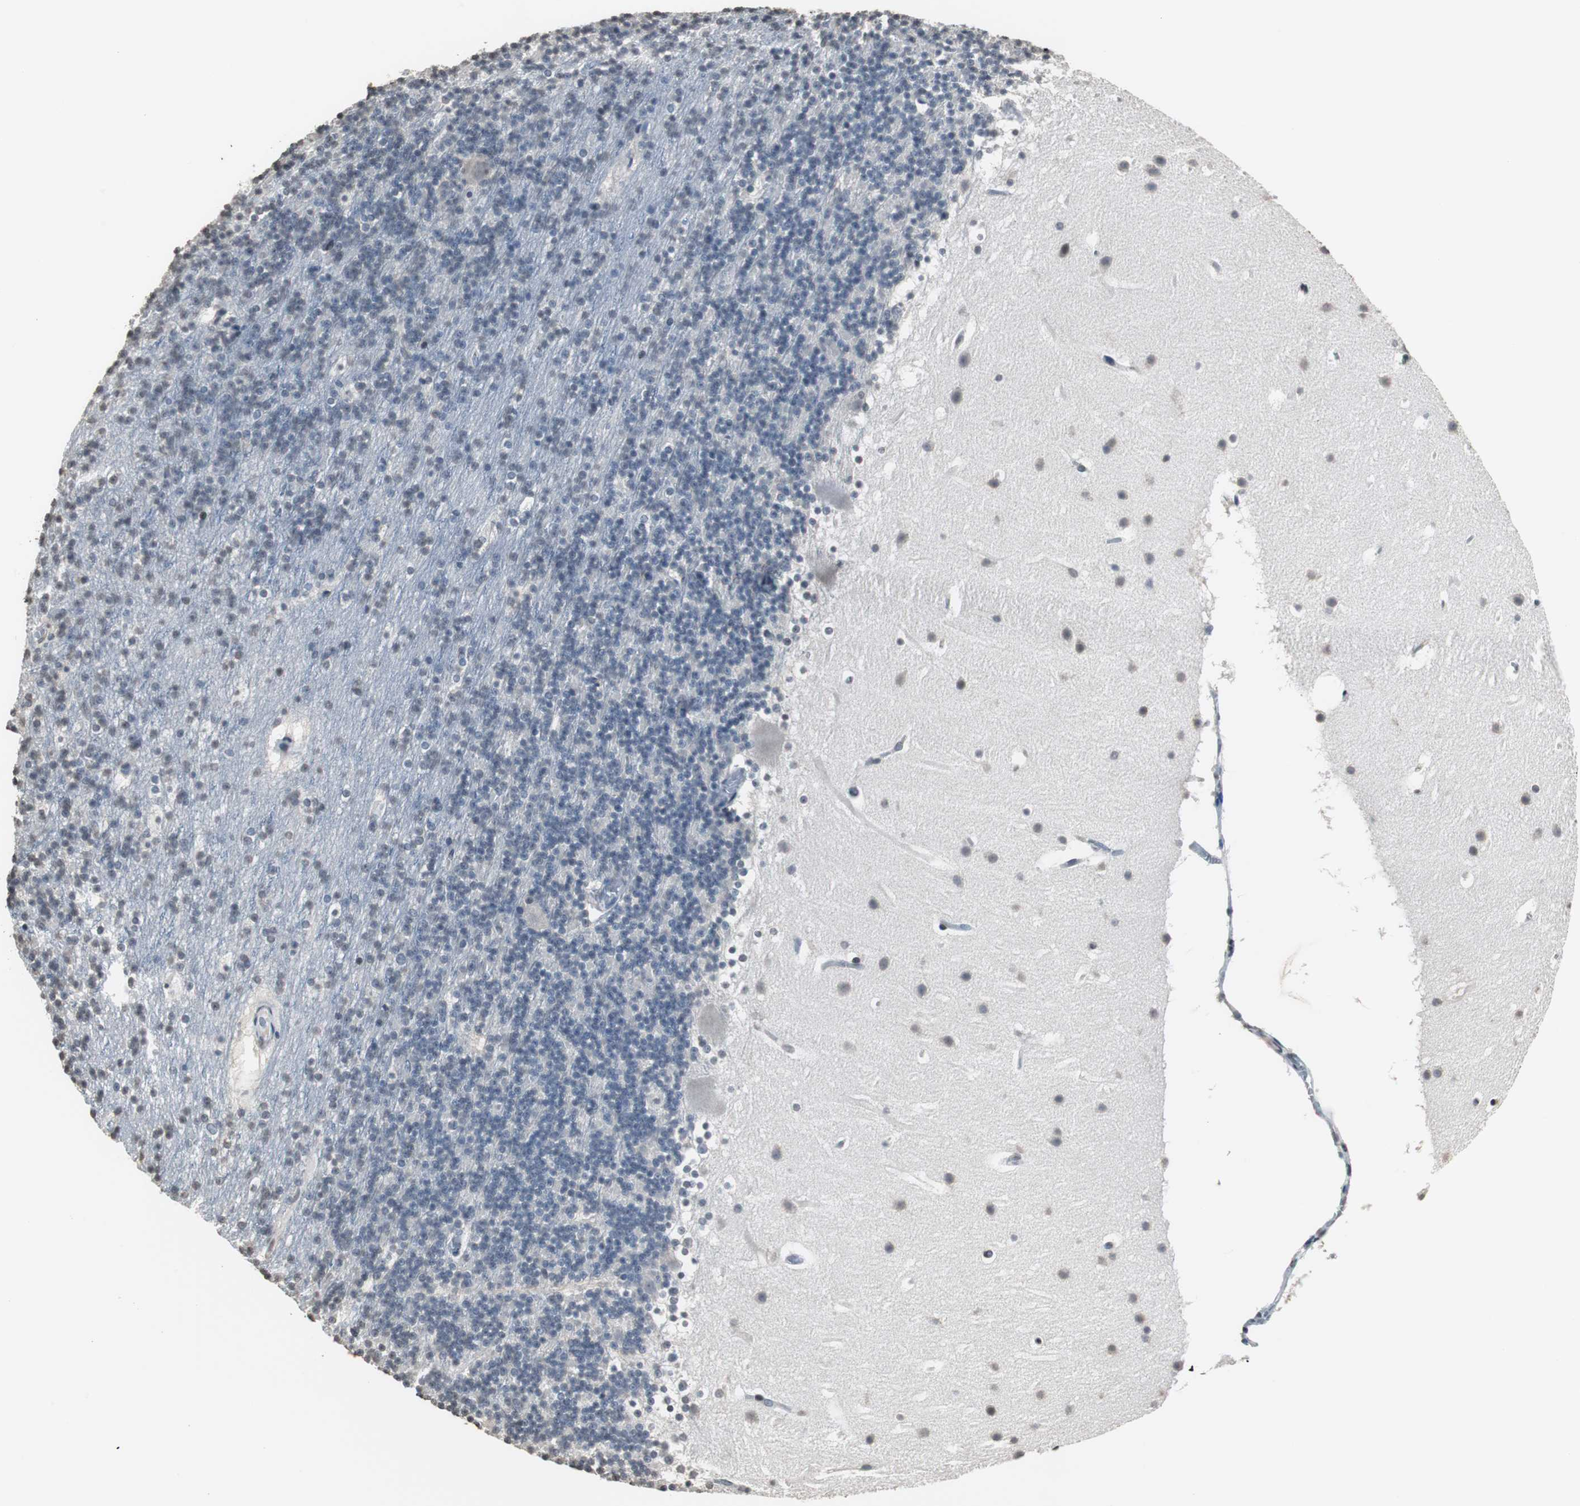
{"staining": {"intensity": "negative", "quantity": "none", "location": "none"}, "tissue": "cerebellum", "cell_type": "Cells in granular layer", "image_type": "normal", "snomed": [{"axis": "morphology", "description": "Normal tissue, NOS"}, {"axis": "topography", "description": "Cerebellum"}], "caption": "This is a micrograph of IHC staining of unremarkable cerebellum, which shows no positivity in cells in granular layer. (DAB (3,3'-diaminobenzidine) immunohistochemistry visualized using brightfield microscopy, high magnification).", "gene": "TOP2A", "patient": {"sex": "male", "age": 45}}